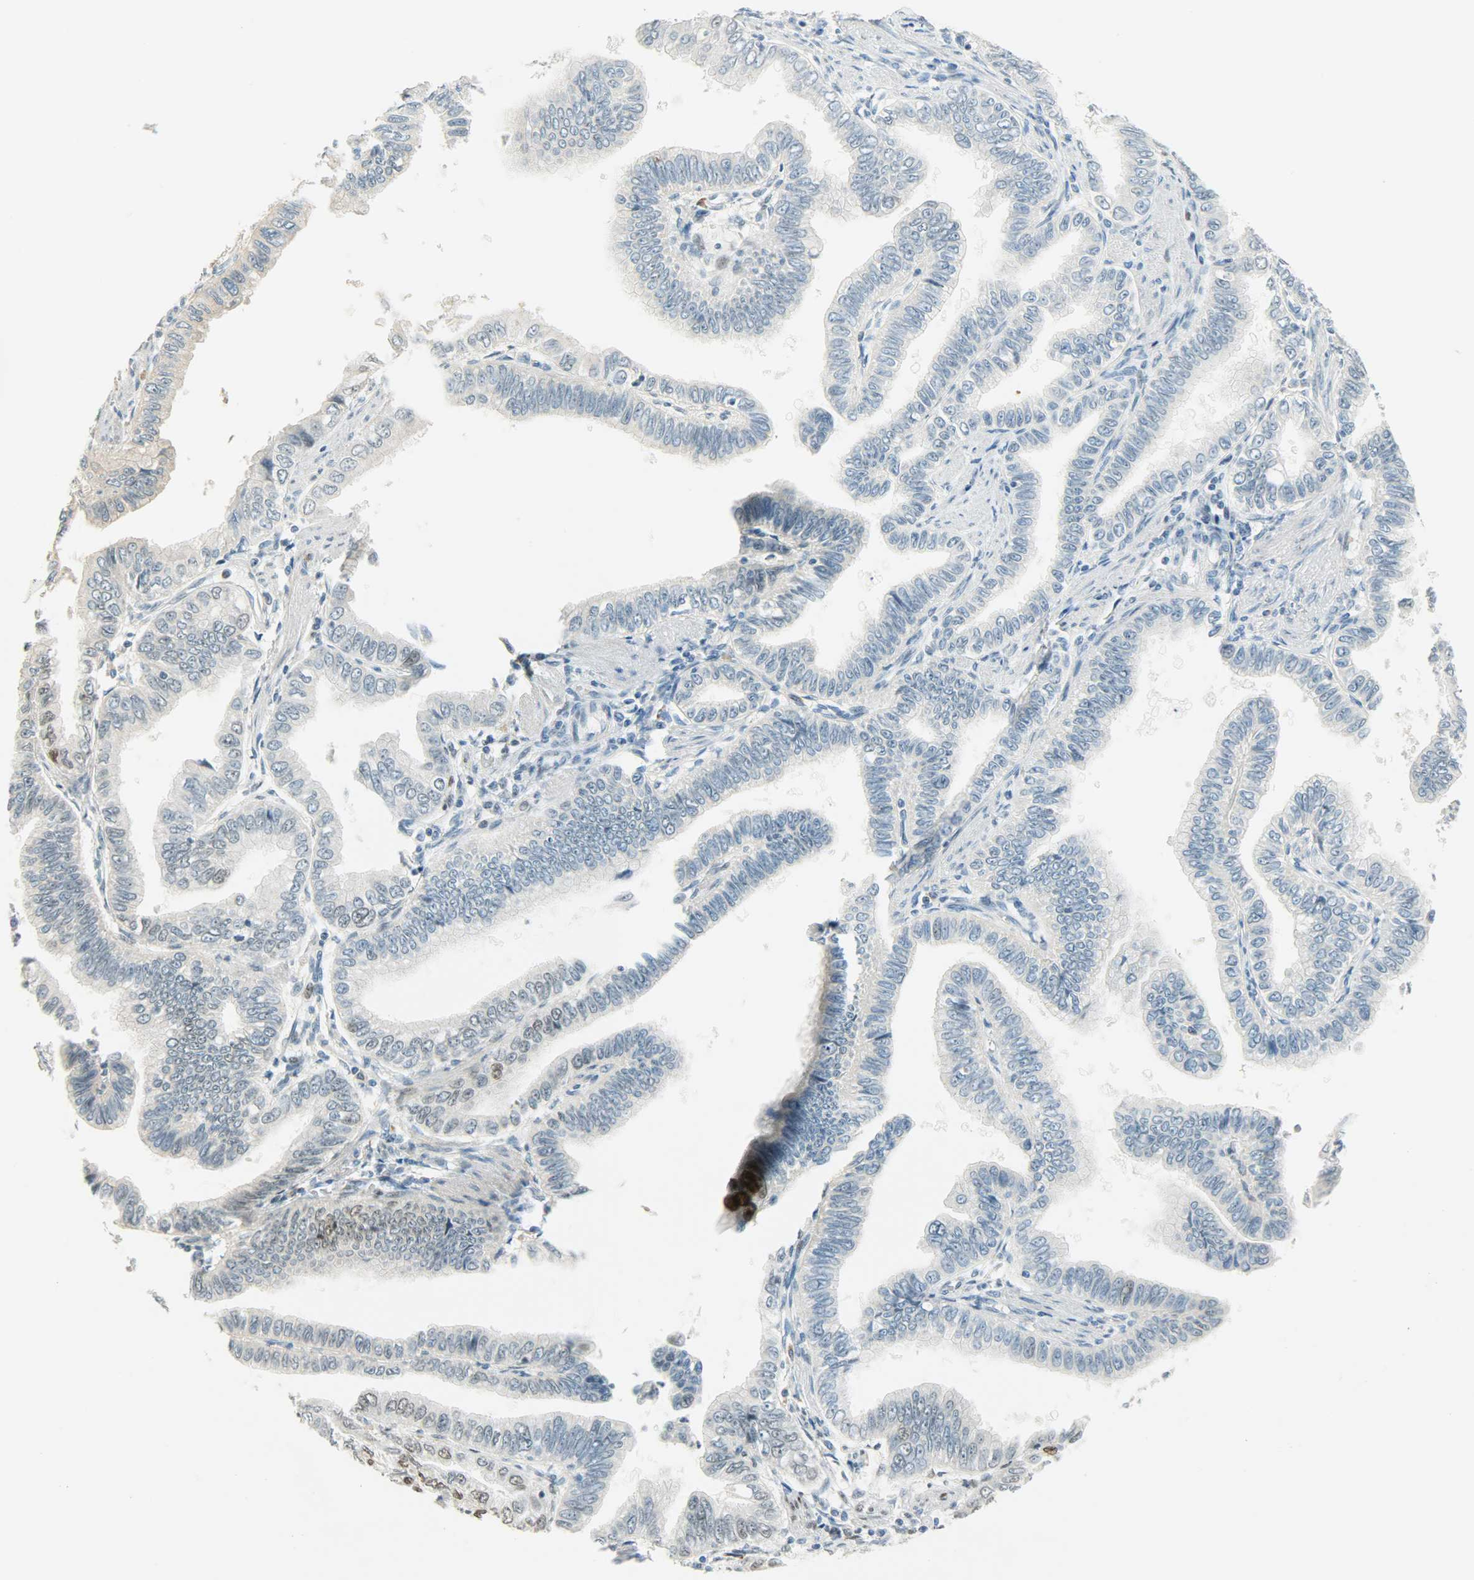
{"staining": {"intensity": "negative", "quantity": "none", "location": "none"}, "tissue": "pancreatic cancer", "cell_type": "Tumor cells", "image_type": "cancer", "snomed": [{"axis": "morphology", "description": "Normal tissue, NOS"}, {"axis": "topography", "description": "Lymph node"}], "caption": "This is an immunohistochemistry (IHC) histopathology image of human pancreatic cancer. There is no positivity in tumor cells.", "gene": "JUNB", "patient": {"sex": "male", "age": 50}}